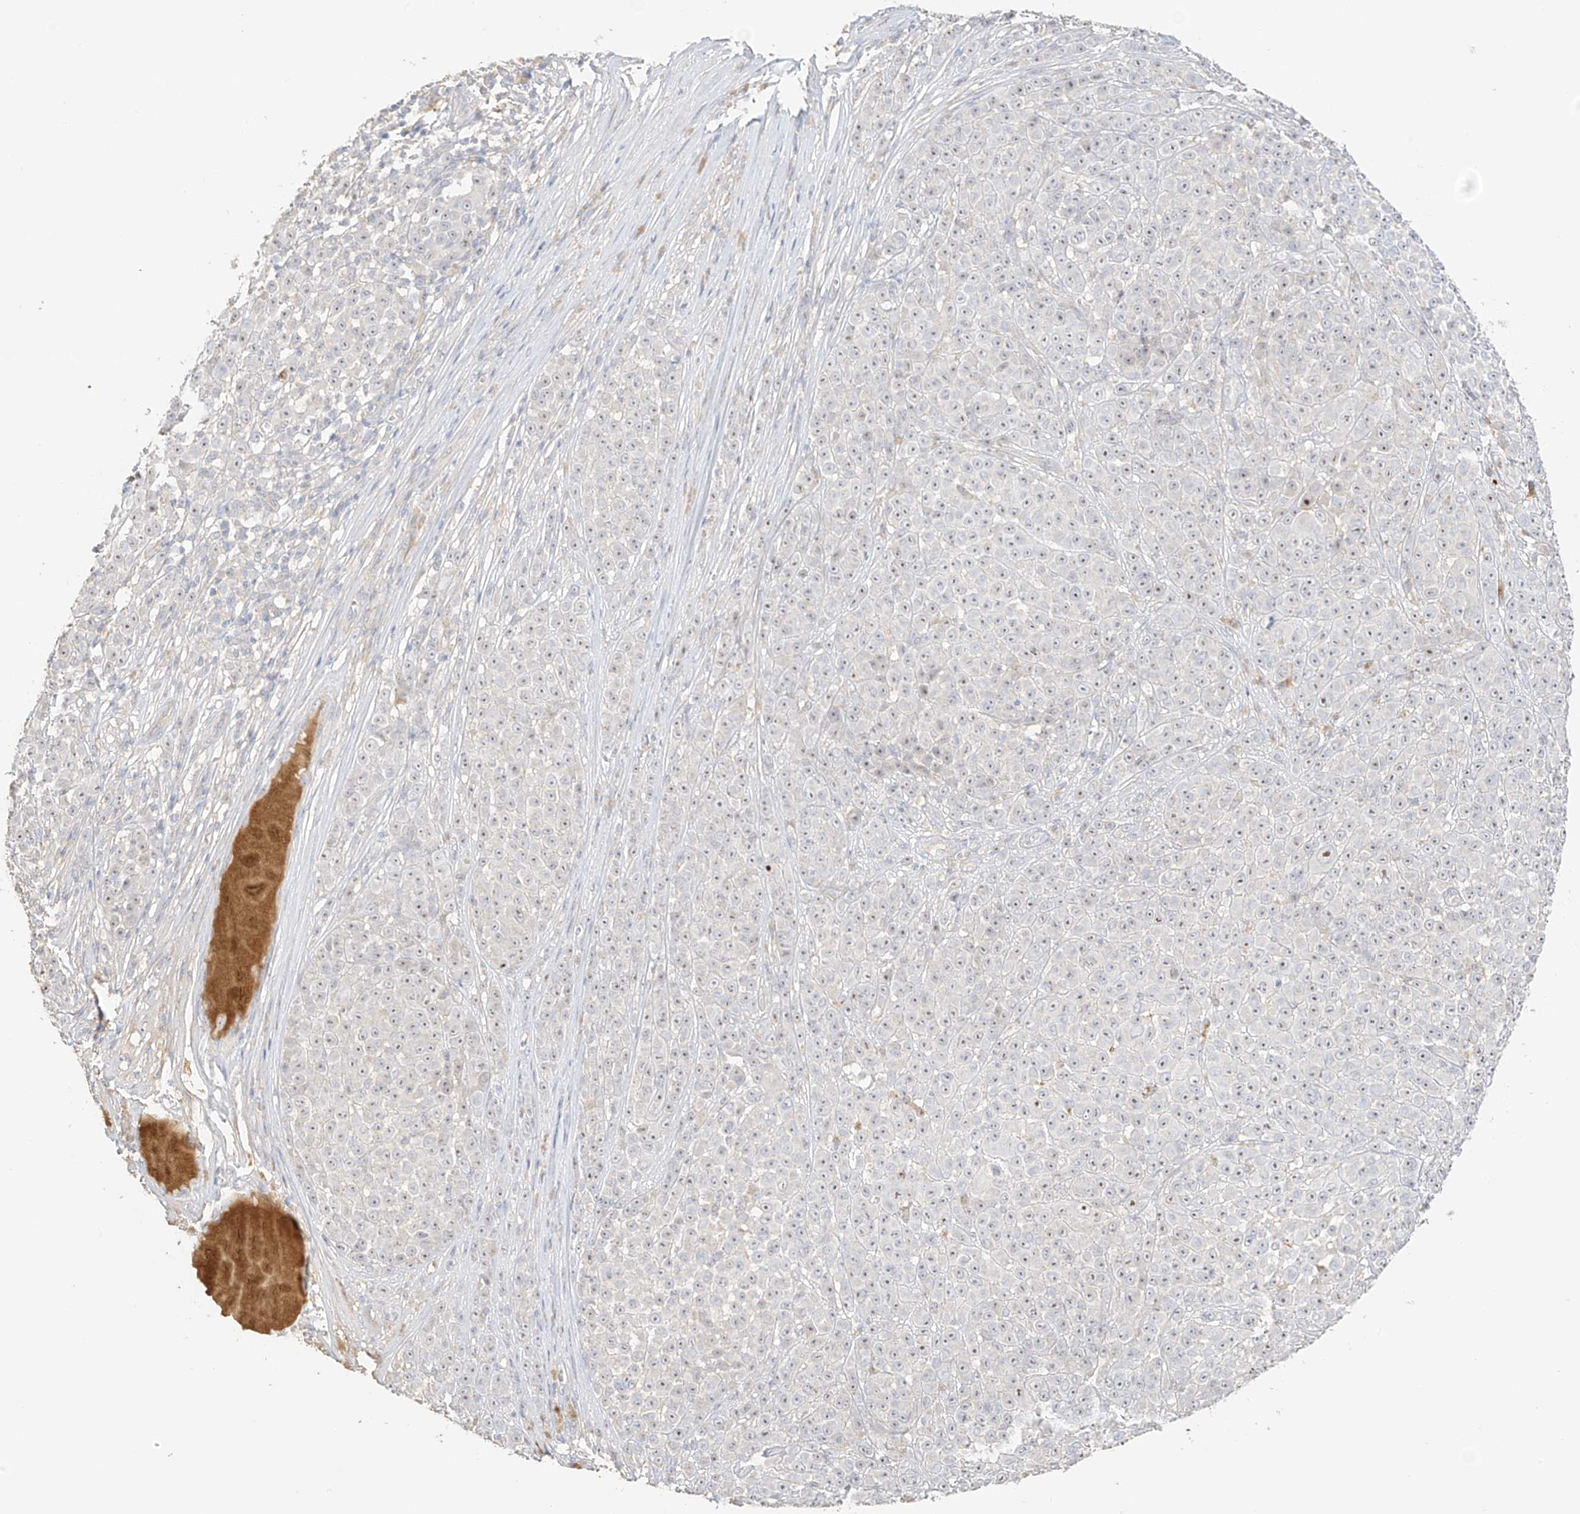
{"staining": {"intensity": "weak", "quantity": ">75%", "location": "nuclear"}, "tissue": "melanoma", "cell_type": "Tumor cells", "image_type": "cancer", "snomed": [{"axis": "morphology", "description": "Malignant melanoma, NOS"}, {"axis": "topography", "description": "Skin"}], "caption": "Melanoma stained for a protein (brown) reveals weak nuclear positive staining in about >75% of tumor cells.", "gene": "ZBTB41", "patient": {"sex": "female", "age": 94}}